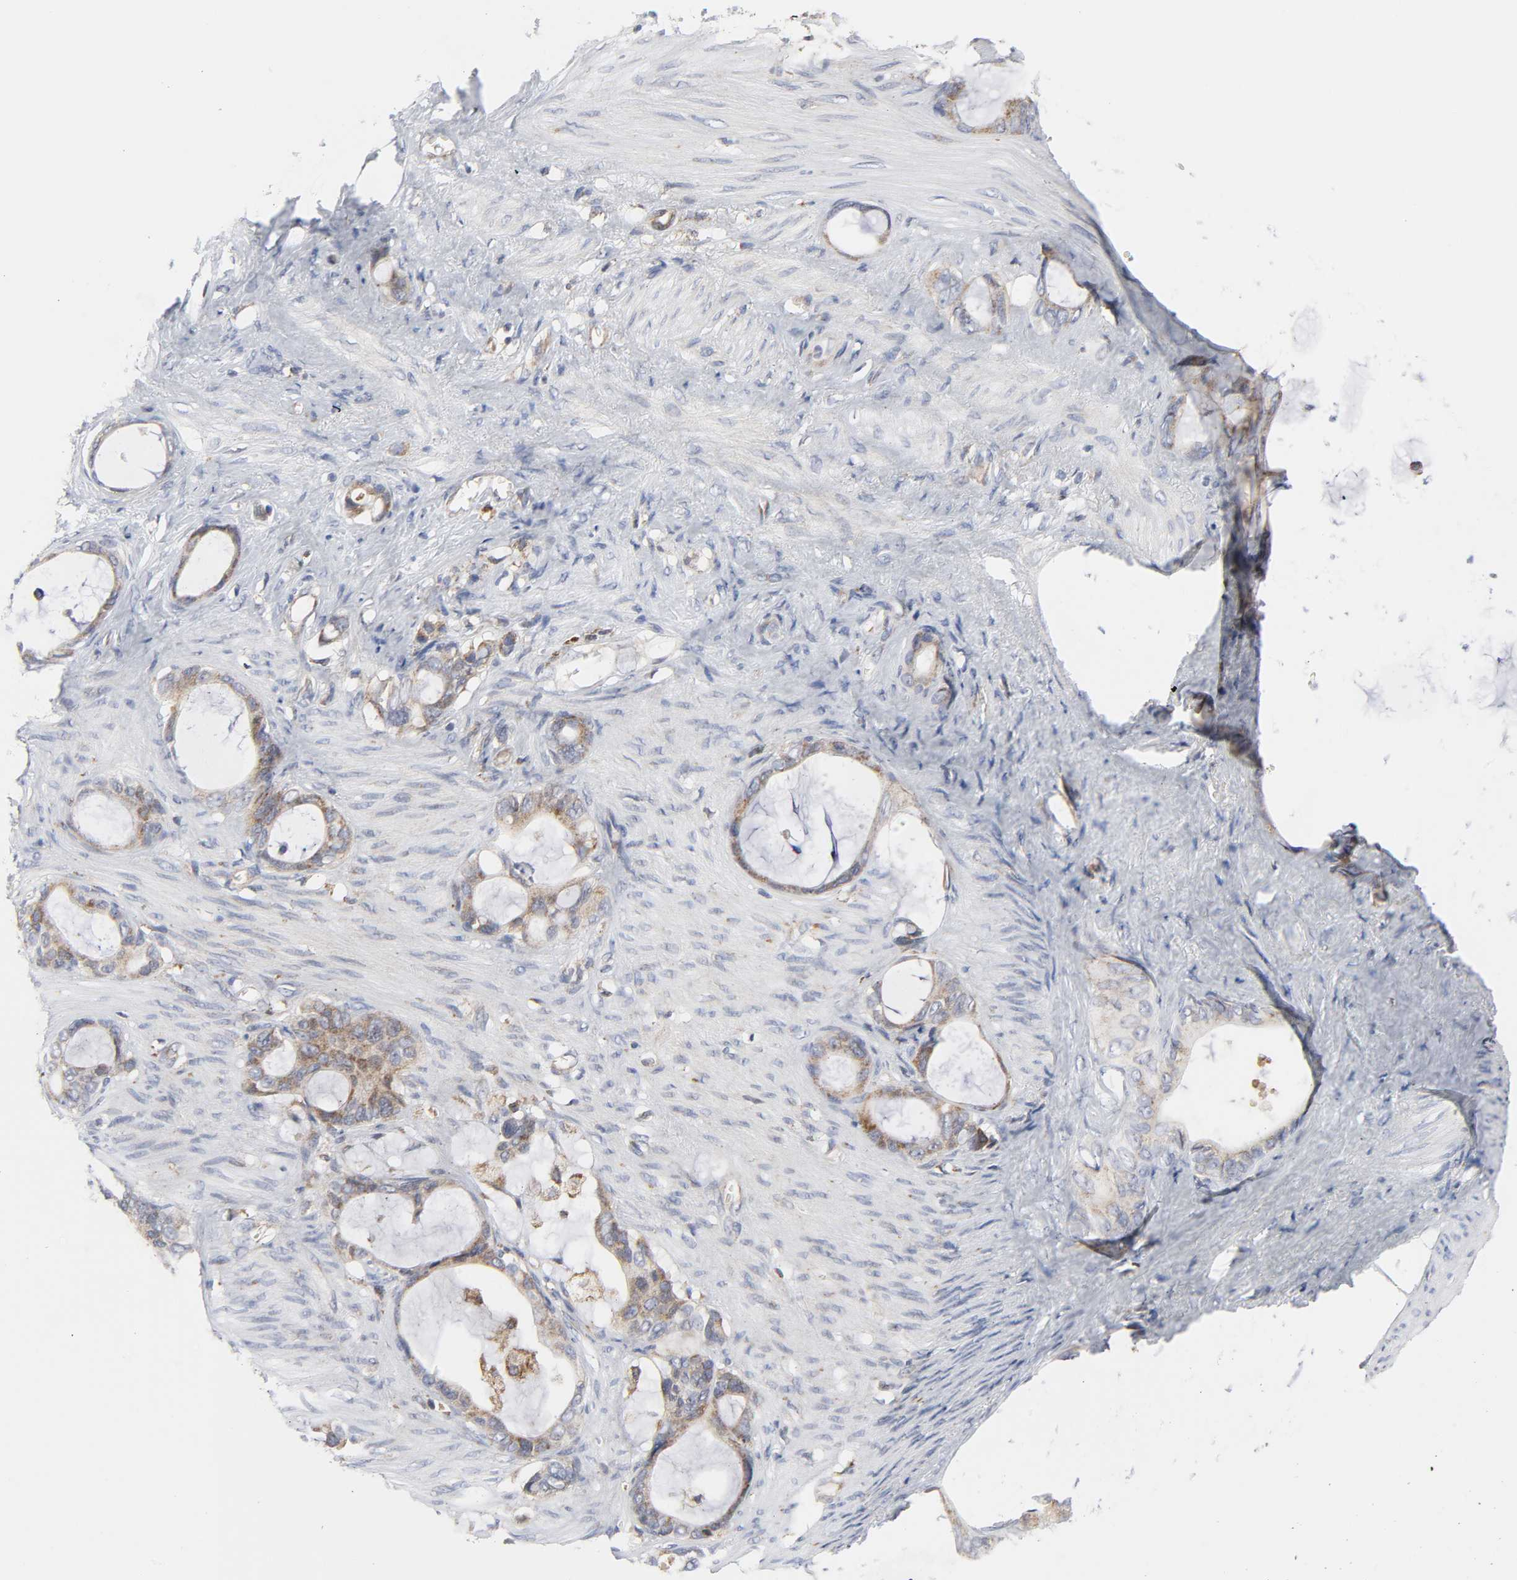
{"staining": {"intensity": "moderate", "quantity": ">75%", "location": "cytoplasmic/membranous"}, "tissue": "stomach cancer", "cell_type": "Tumor cells", "image_type": "cancer", "snomed": [{"axis": "morphology", "description": "Adenocarcinoma, NOS"}, {"axis": "topography", "description": "Stomach"}], "caption": "Stomach cancer stained for a protein displays moderate cytoplasmic/membranous positivity in tumor cells.", "gene": "BAX", "patient": {"sex": "female", "age": 75}}